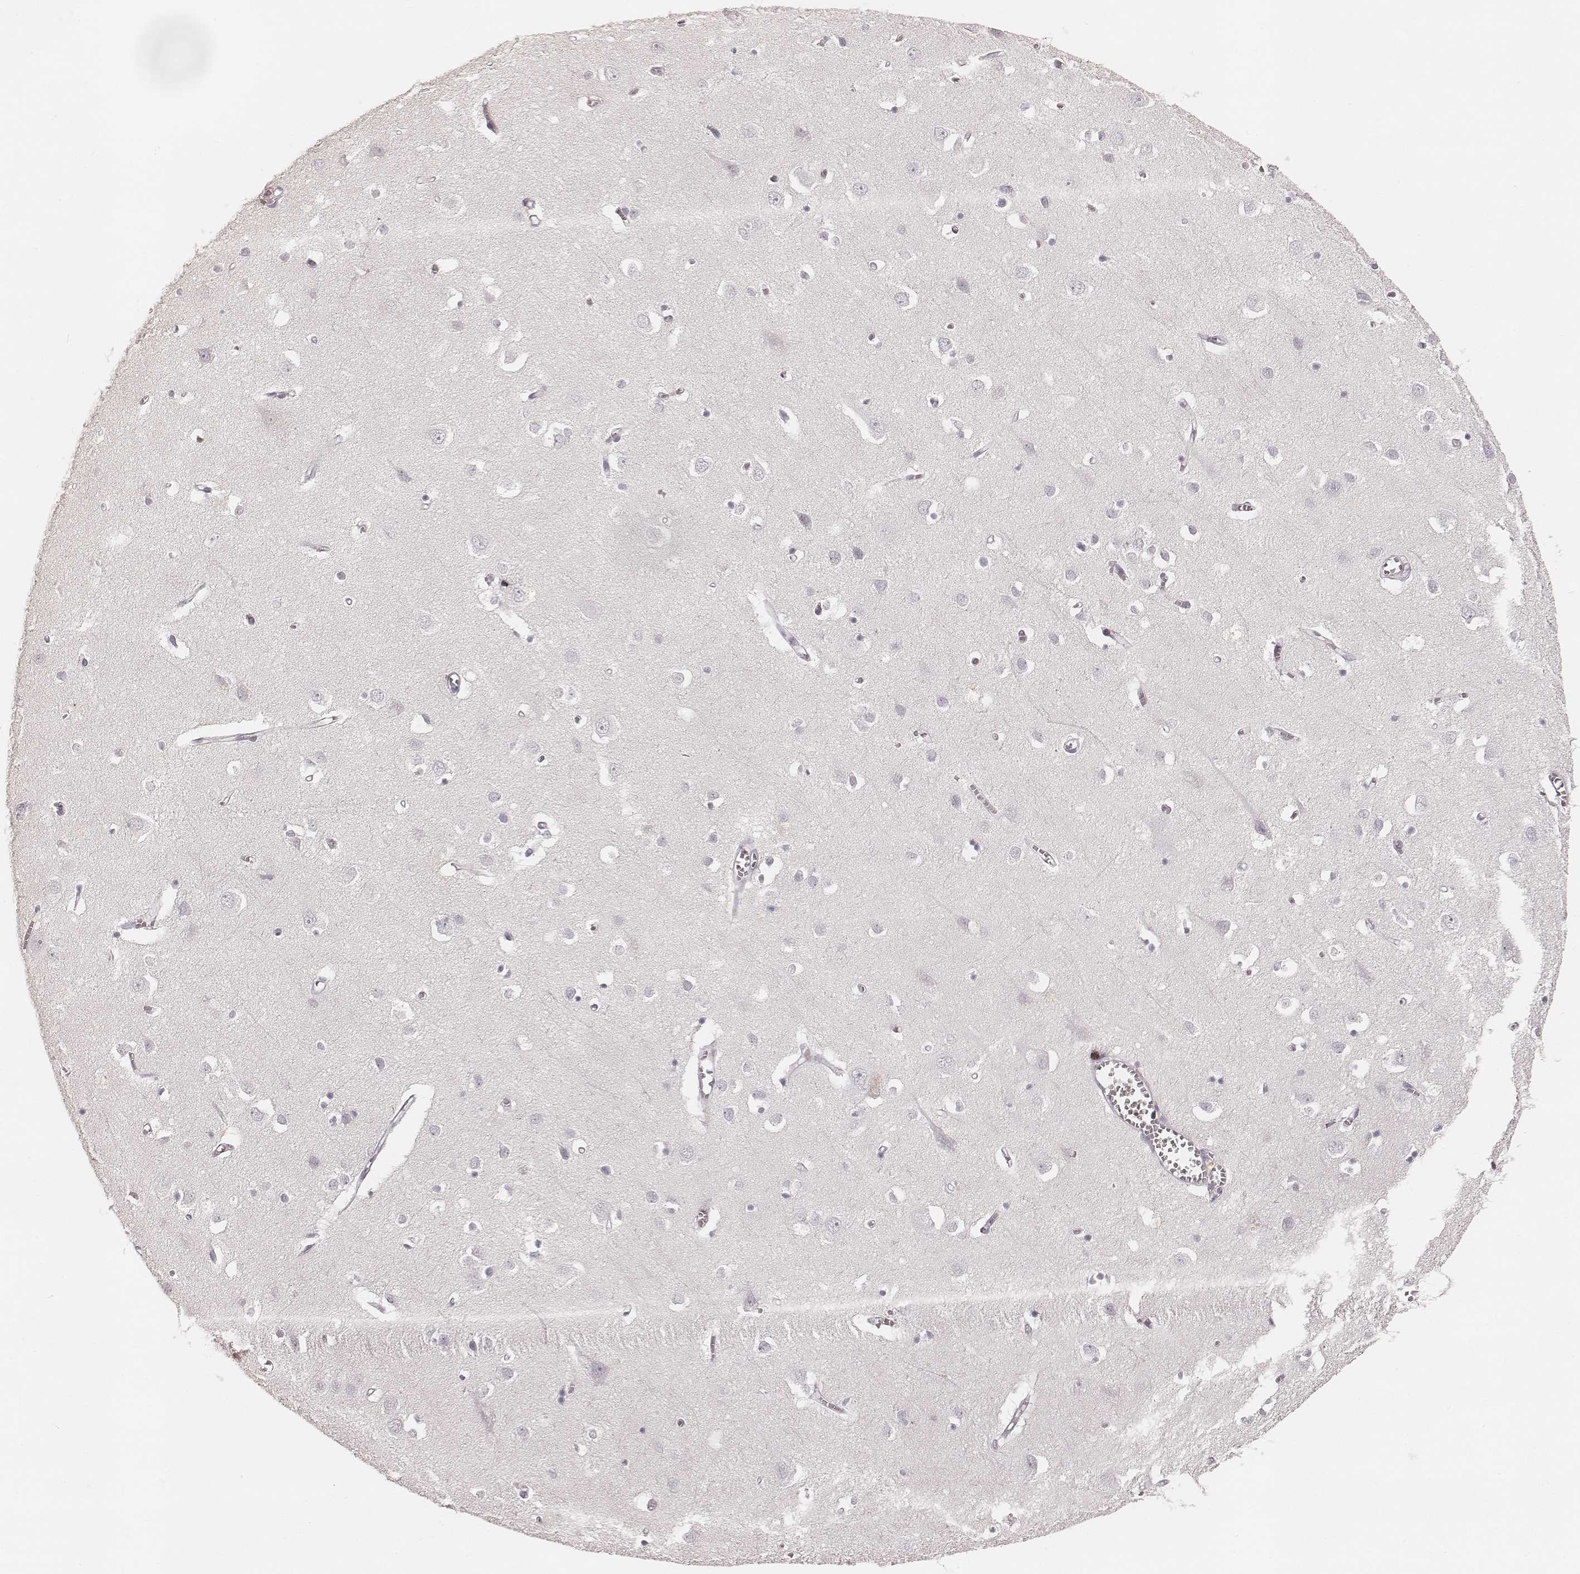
{"staining": {"intensity": "negative", "quantity": "none", "location": "none"}, "tissue": "cerebral cortex", "cell_type": "Endothelial cells", "image_type": "normal", "snomed": [{"axis": "morphology", "description": "Normal tissue, NOS"}, {"axis": "topography", "description": "Cerebral cortex"}], "caption": "Immunohistochemical staining of benign human cerebral cortex shows no significant expression in endothelial cells.", "gene": "TEX37", "patient": {"sex": "male", "age": 70}}